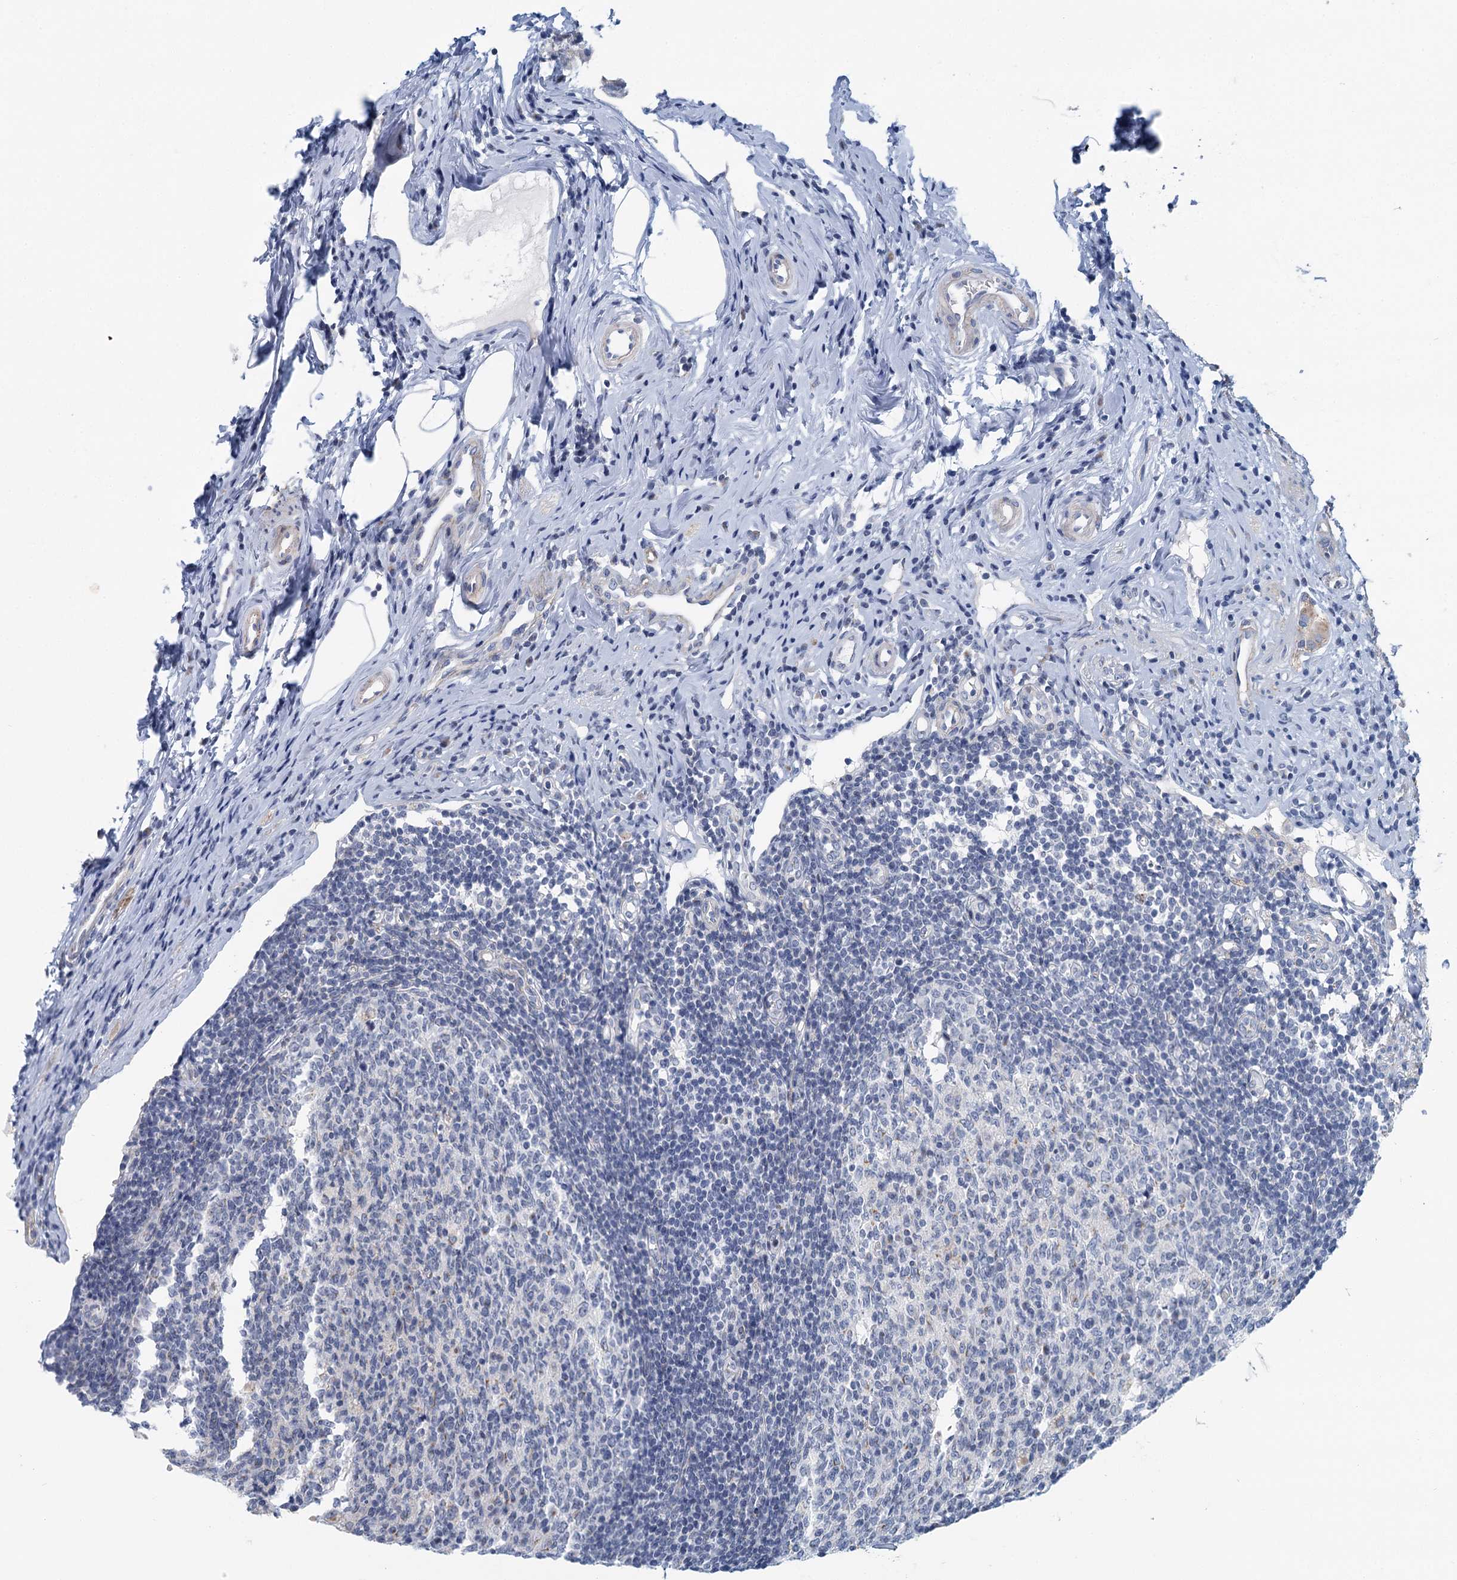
{"staining": {"intensity": "negative", "quantity": "none", "location": "none"}, "tissue": "appendix", "cell_type": "Glandular cells", "image_type": "normal", "snomed": [{"axis": "morphology", "description": "Normal tissue, NOS"}, {"axis": "topography", "description": "Appendix"}], "caption": "Immunohistochemistry (IHC) micrograph of benign appendix stained for a protein (brown), which demonstrates no expression in glandular cells.", "gene": "ZNF527", "patient": {"sex": "female", "age": 54}}